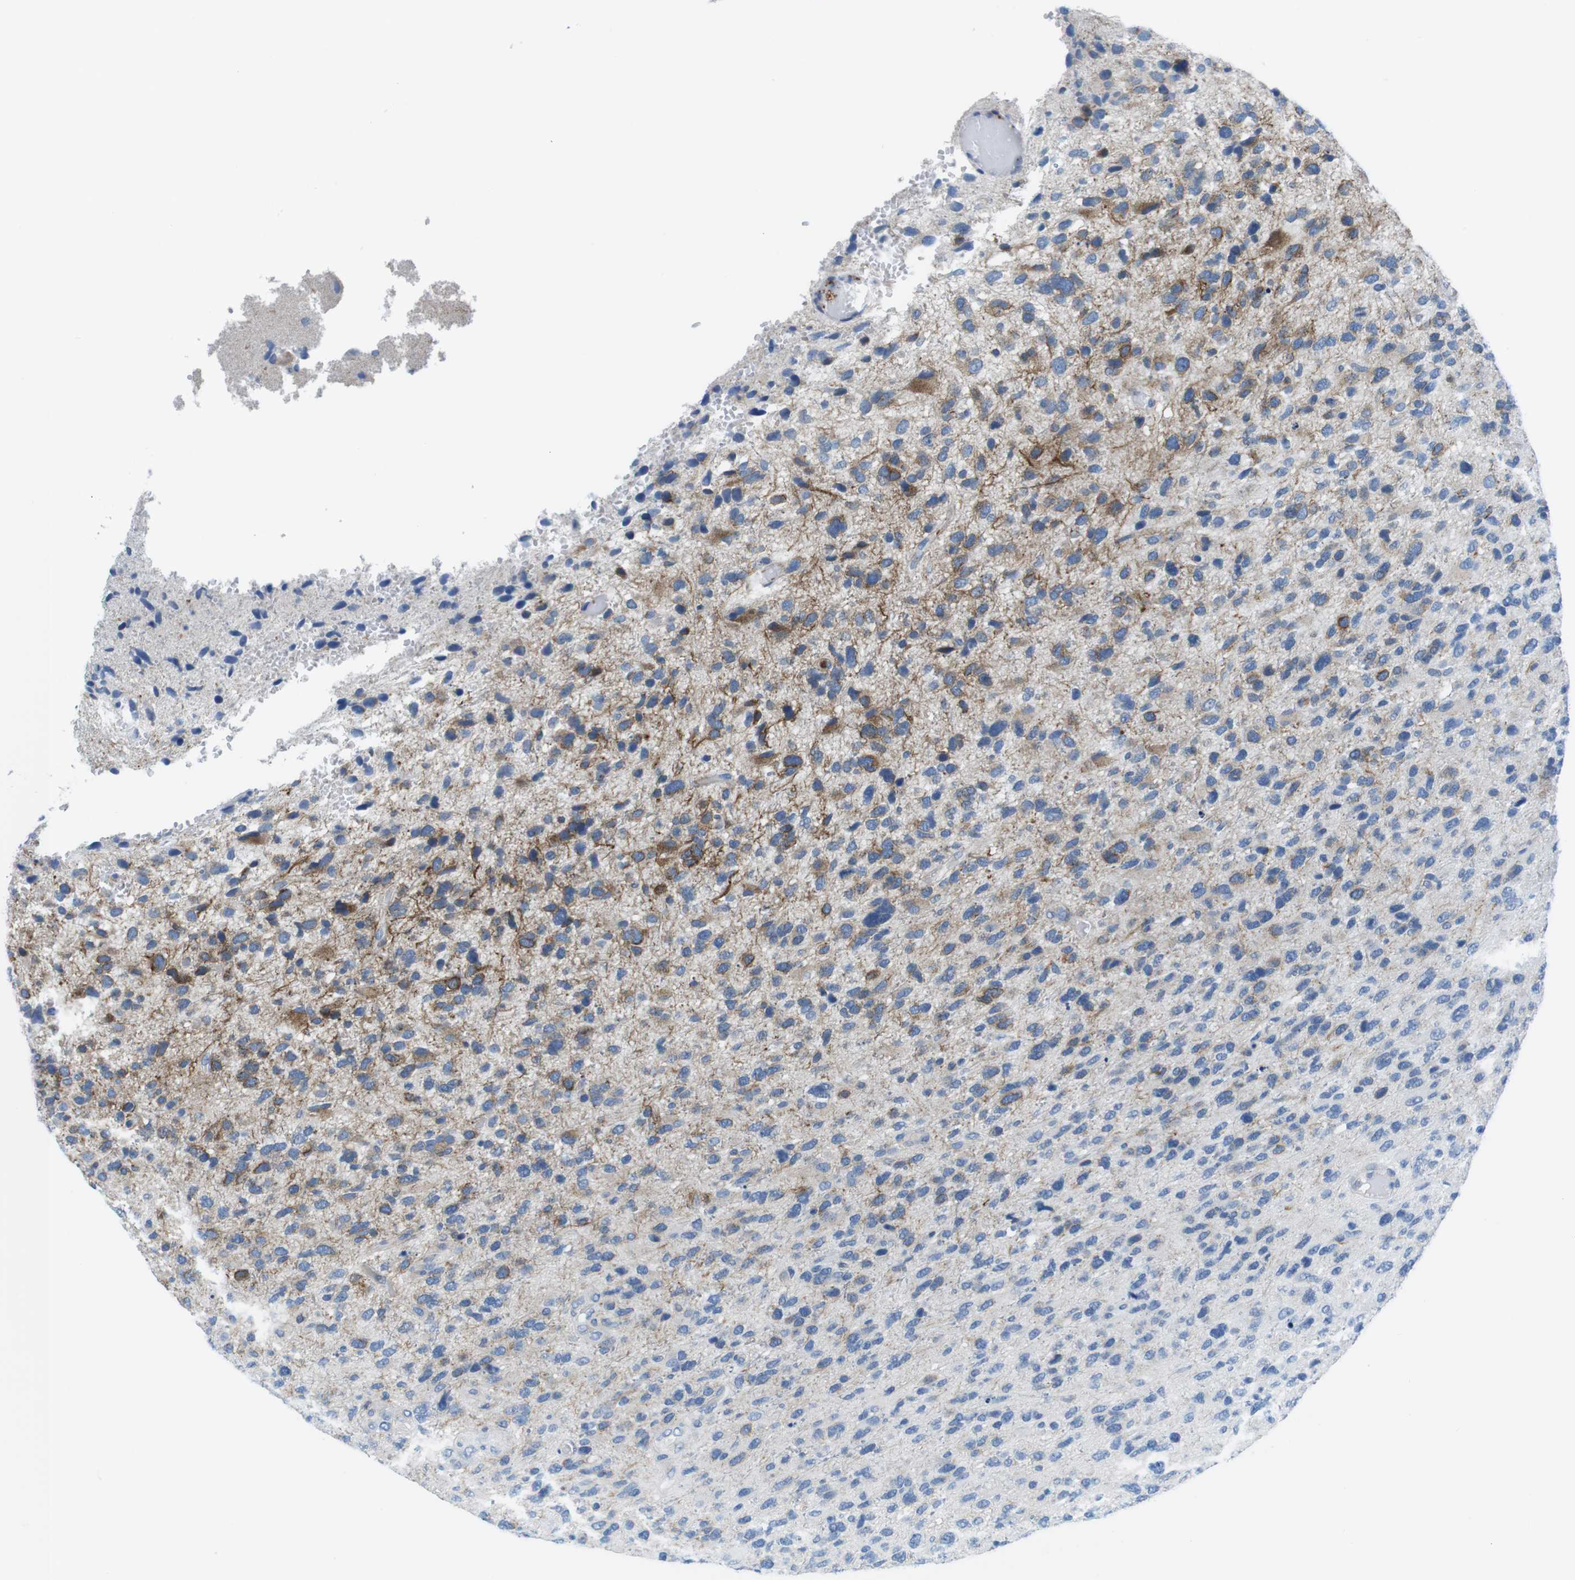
{"staining": {"intensity": "moderate", "quantity": "<25%", "location": "cytoplasmic/membranous"}, "tissue": "glioma", "cell_type": "Tumor cells", "image_type": "cancer", "snomed": [{"axis": "morphology", "description": "Glioma, malignant, High grade"}, {"axis": "topography", "description": "Brain"}], "caption": "IHC (DAB (3,3'-diaminobenzidine)) staining of glioma reveals moderate cytoplasmic/membranous protein expression in approximately <25% of tumor cells.", "gene": "MUC2", "patient": {"sex": "female", "age": 58}}